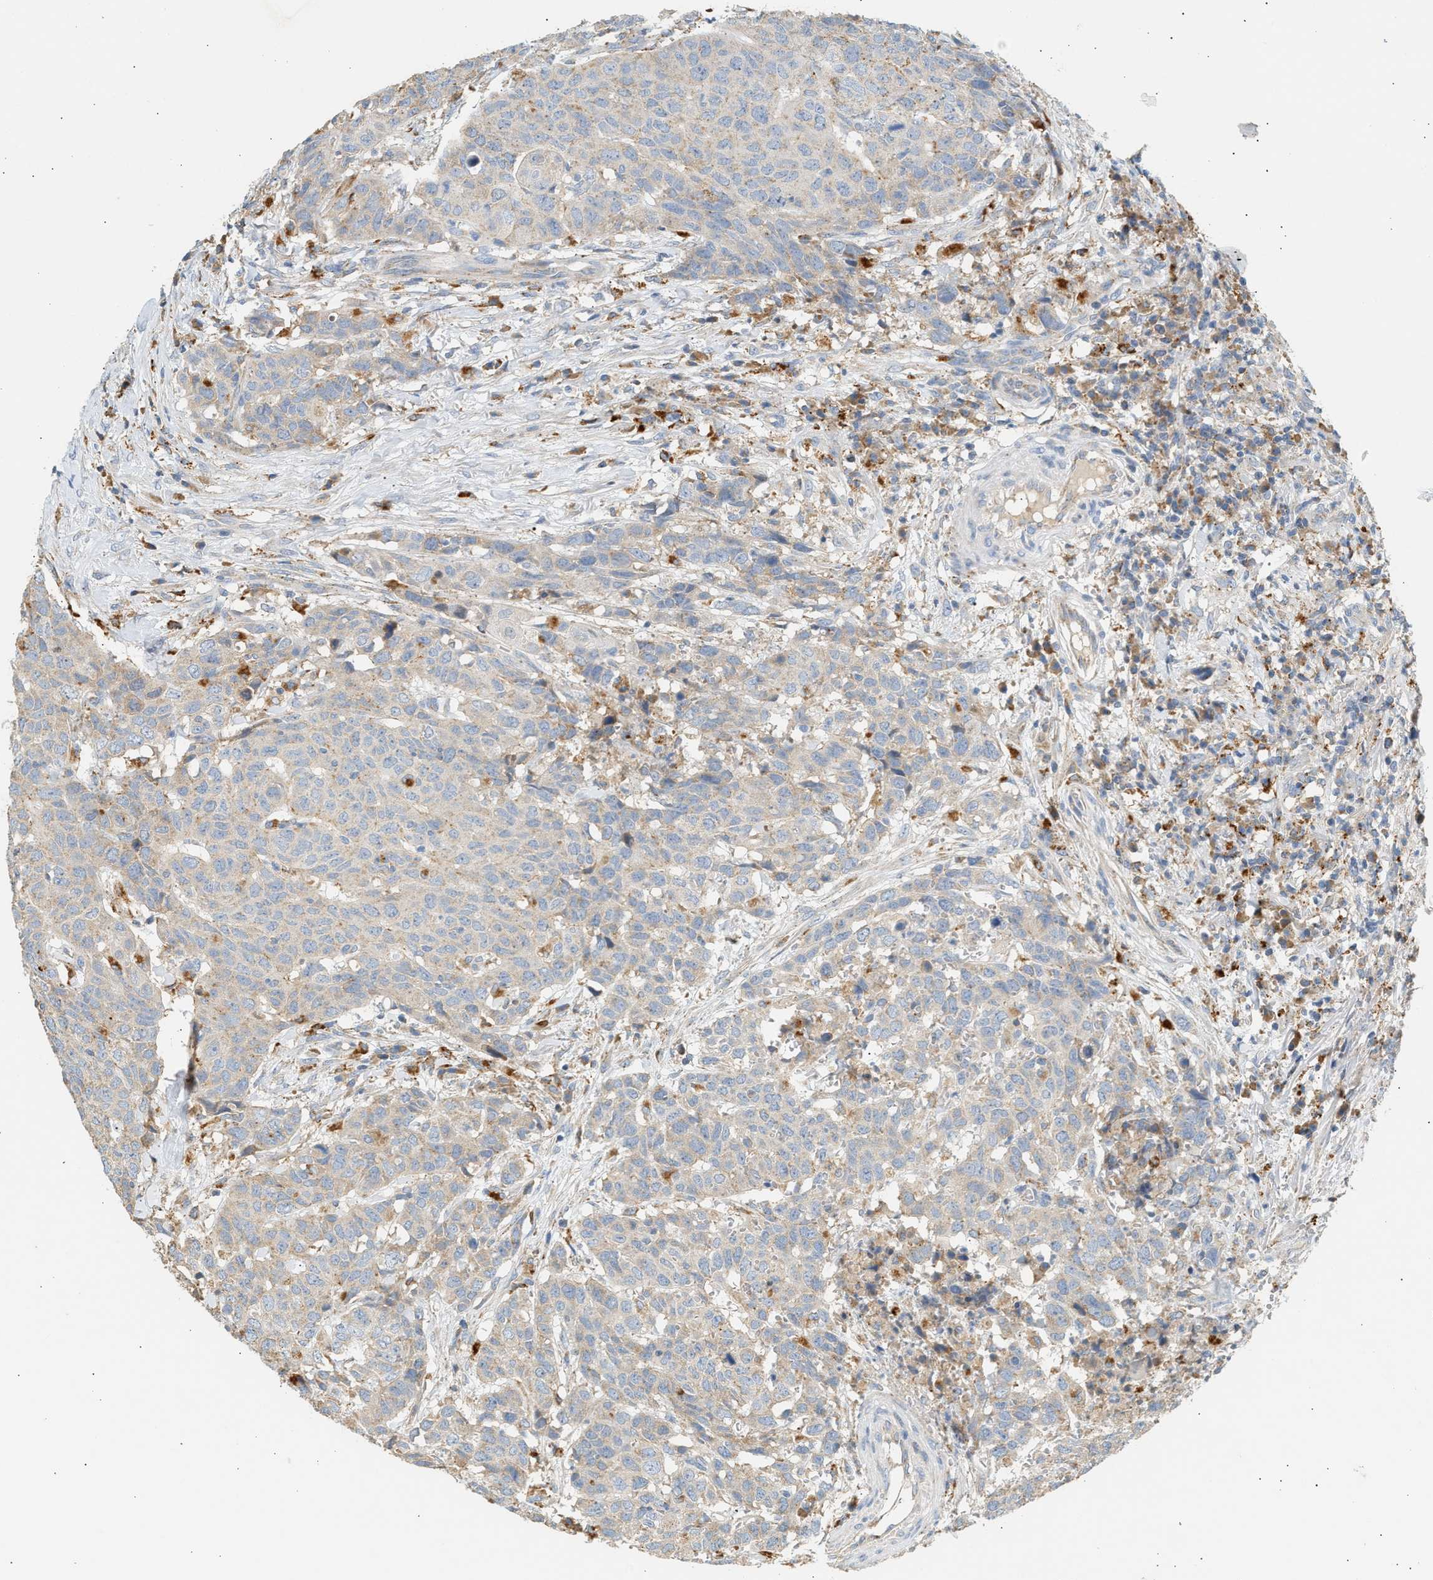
{"staining": {"intensity": "weak", "quantity": "<25%", "location": "cytoplasmic/membranous"}, "tissue": "head and neck cancer", "cell_type": "Tumor cells", "image_type": "cancer", "snomed": [{"axis": "morphology", "description": "Squamous cell carcinoma, NOS"}, {"axis": "topography", "description": "Head-Neck"}], "caption": "Image shows no significant protein staining in tumor cells of head and neck squamous cell carcinoma. The staining was performed using DAB (3,3'-diaminobenzidine) to visualize the protein expression in brown, while the nuclei were stained in blue with hematoxylin (Magnification: 20x).", "gene": "ENTHD1", "patient": {"sex": "male", "age": 66}}